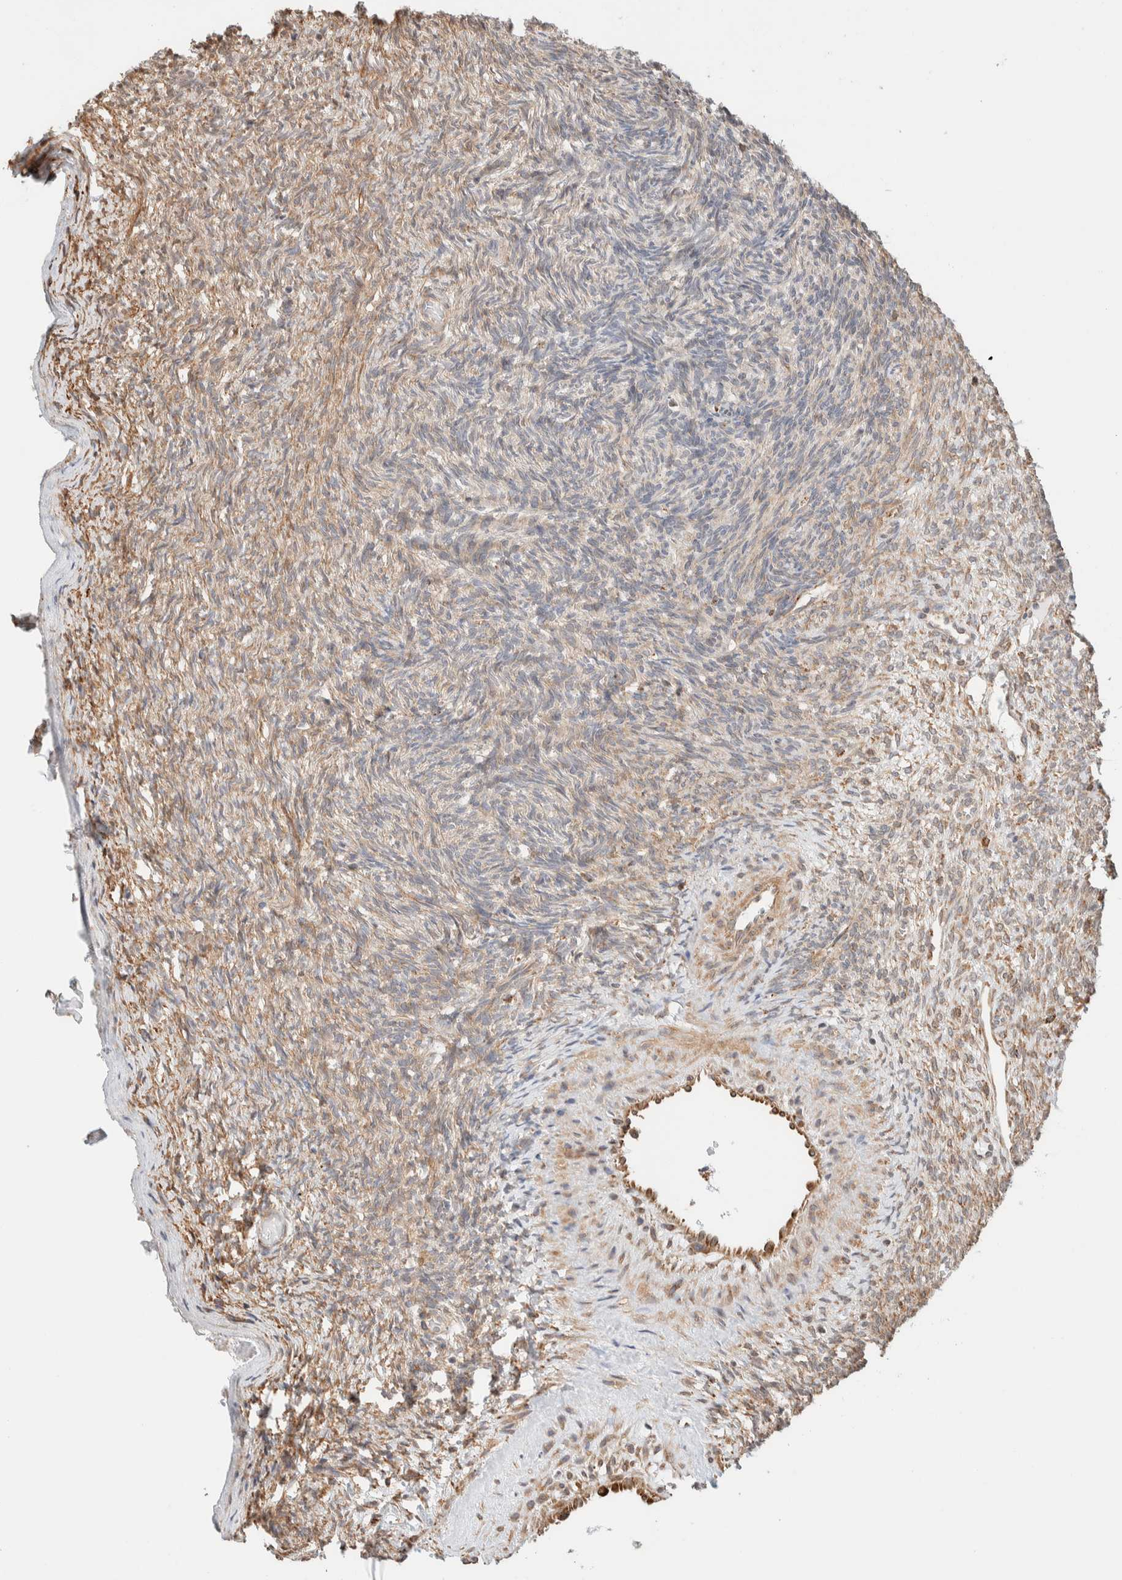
{"staining": {"intensity": "weak", "quantity": "25%-75%", "location": "cytoplasmic/membranous"}, "tissue": "ovary", "cell_type": "Ovarian stroma cells", "image_type": "normal", "snomed": [{"axis": "morphology", "description": "Normal tissue, NOS"}, {"axis": "topography", "description": "Ovary"}], "caption": "Ovary stained with a brown dye demonstrates weak cytoplasmic/membranous positive expression in approximately 25%-75% of ovarian stroma cells.", "gene": "INTS1", "patient": {"sex": "female", "age": 34}}